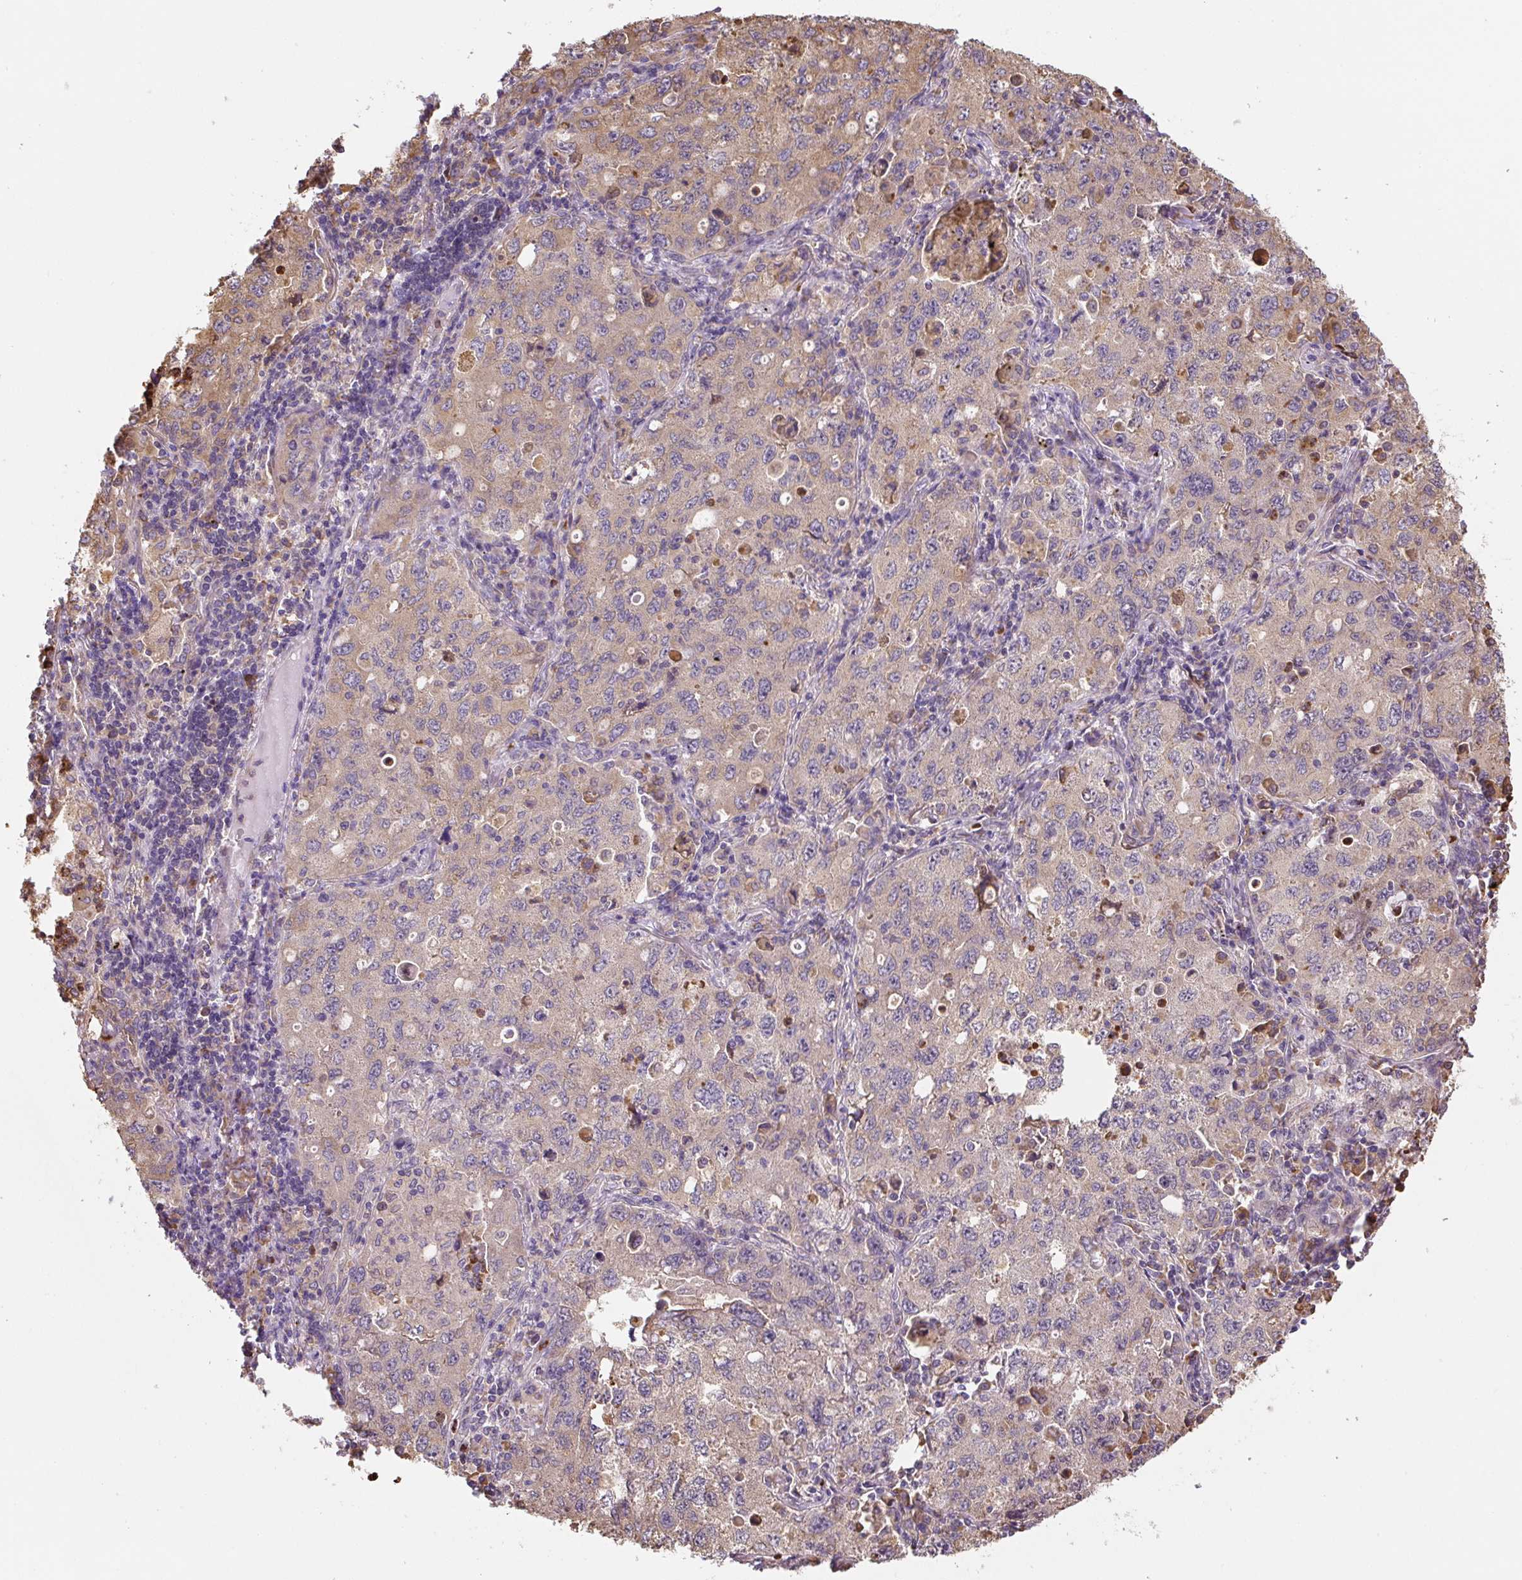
{"staining": {"intensity": "moderate", "quantity": "25%-75%", "location": "cytoplasmic/membranous"}, "tissue": "lung cancer", "cell_type": "Tumor cells", "image_type": "cancer", "snomed": [{"axis": "morphology", "description": "Adenocarcinoma, NOS"}, {"axis": "topography", "description": "Lung"}], "caption": "The histopathology image exhibits immunohistochemical staining of lung cancer. There is moderate cytoplasmic/membranous staining is seen in approximately 25%-75% of tumor cells.", "gene": "RASA1", "patient": {"sex": "female", "age": 57}}